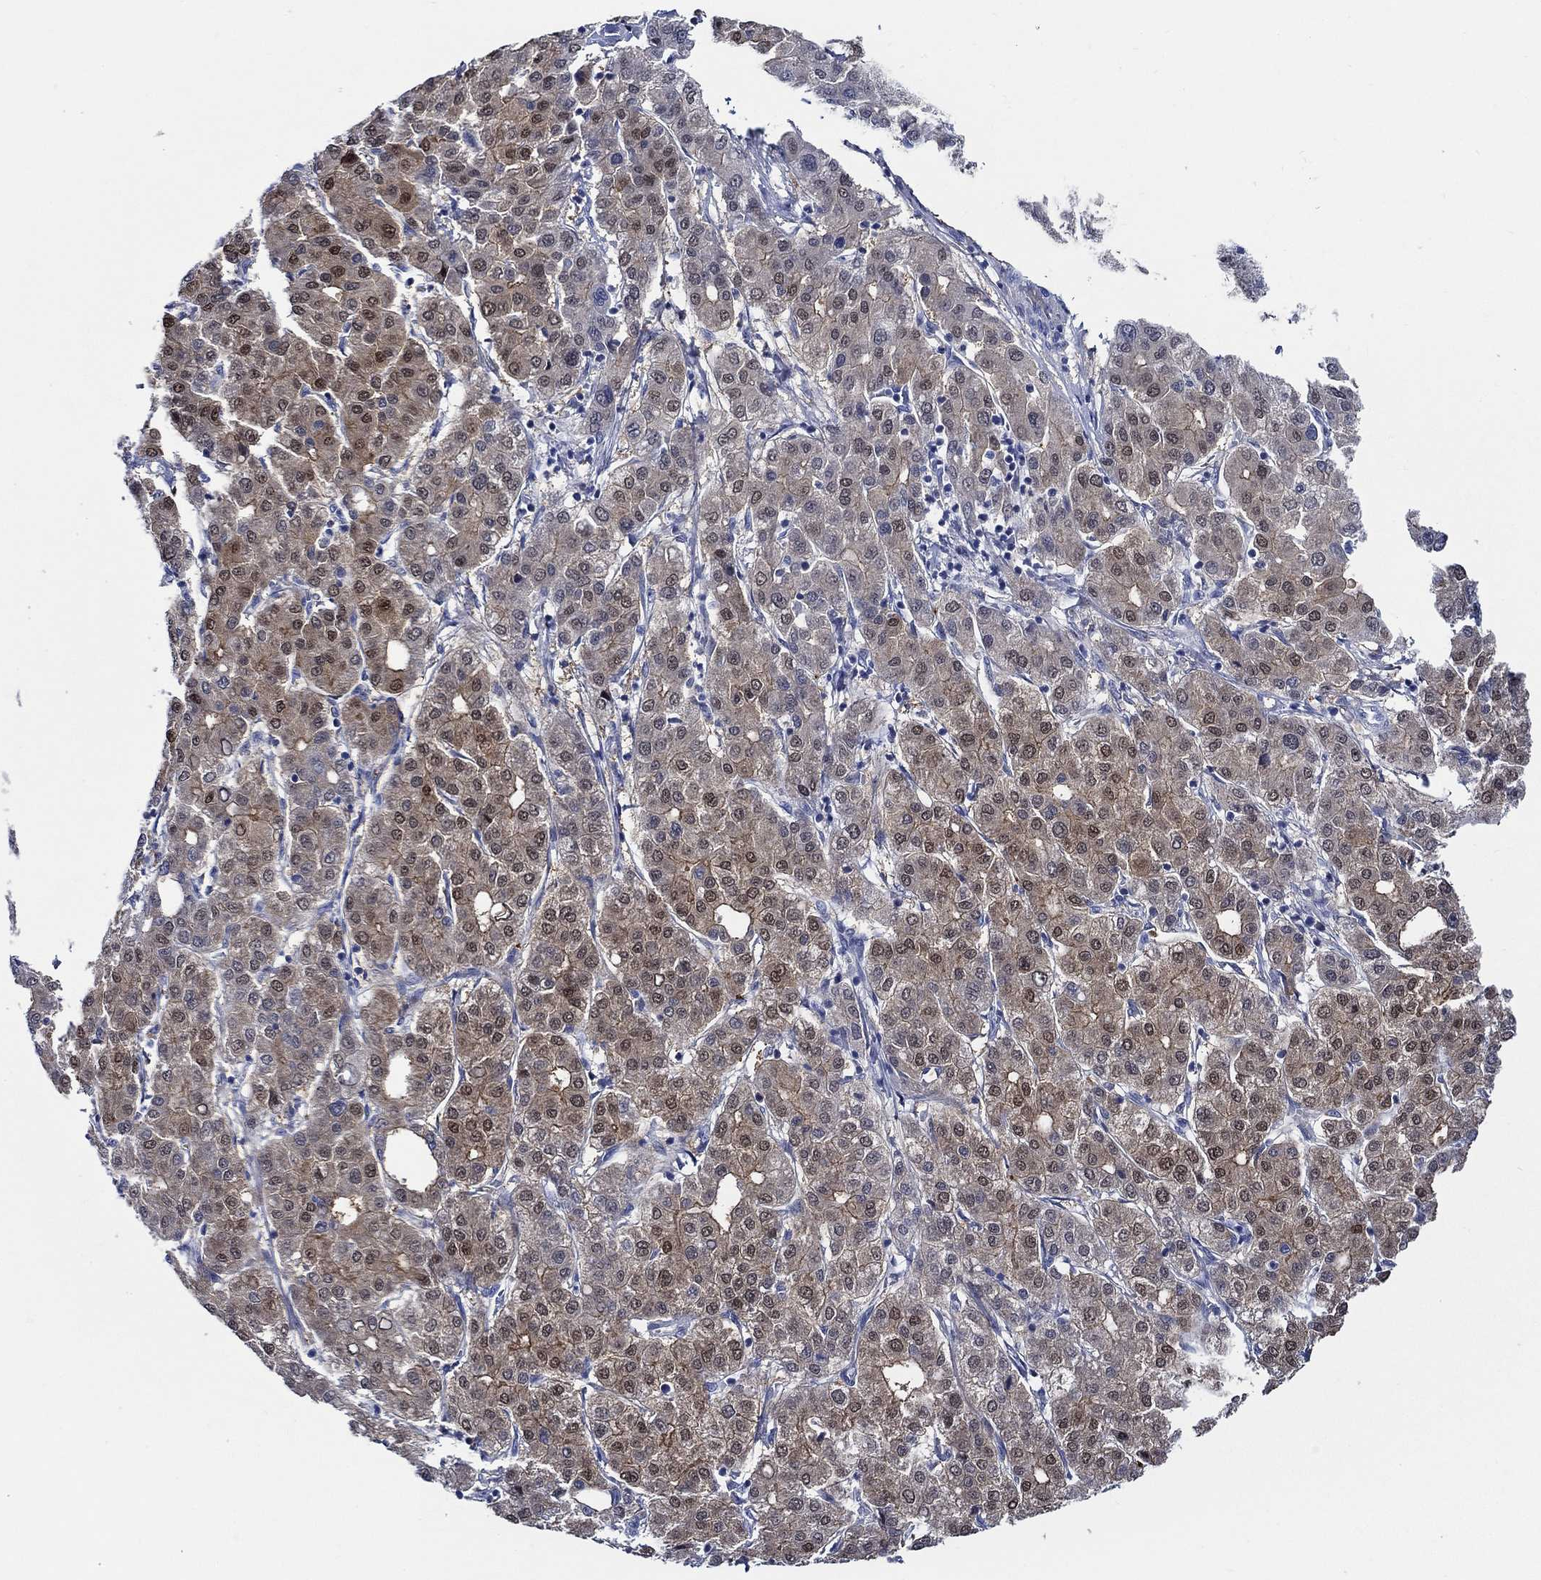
{"staining": {"intensity": "moderate", "quantity": ">75%", "location": "cytoplasmic/membranous,nuclear"}, "tissue": "liver cancer", "cell_type": "Tumor cells", "image_type": "cancer", "snomed": [{"axis": "morphology", "description": "Carcinoma, Hepatocellular, NOS"}, {"axis": "topography", "description": "Liver"}], "caption": "The image demonstrates a brown stain indicating the presence of a protein in the cytoplasmic/membranous and nuclear of tumor cells in liver cancer. (DAB IHC with brightfield microscopy, high magnification).", "gene": "ALOX12", "patient": {"sex": "male", "age": 65}}